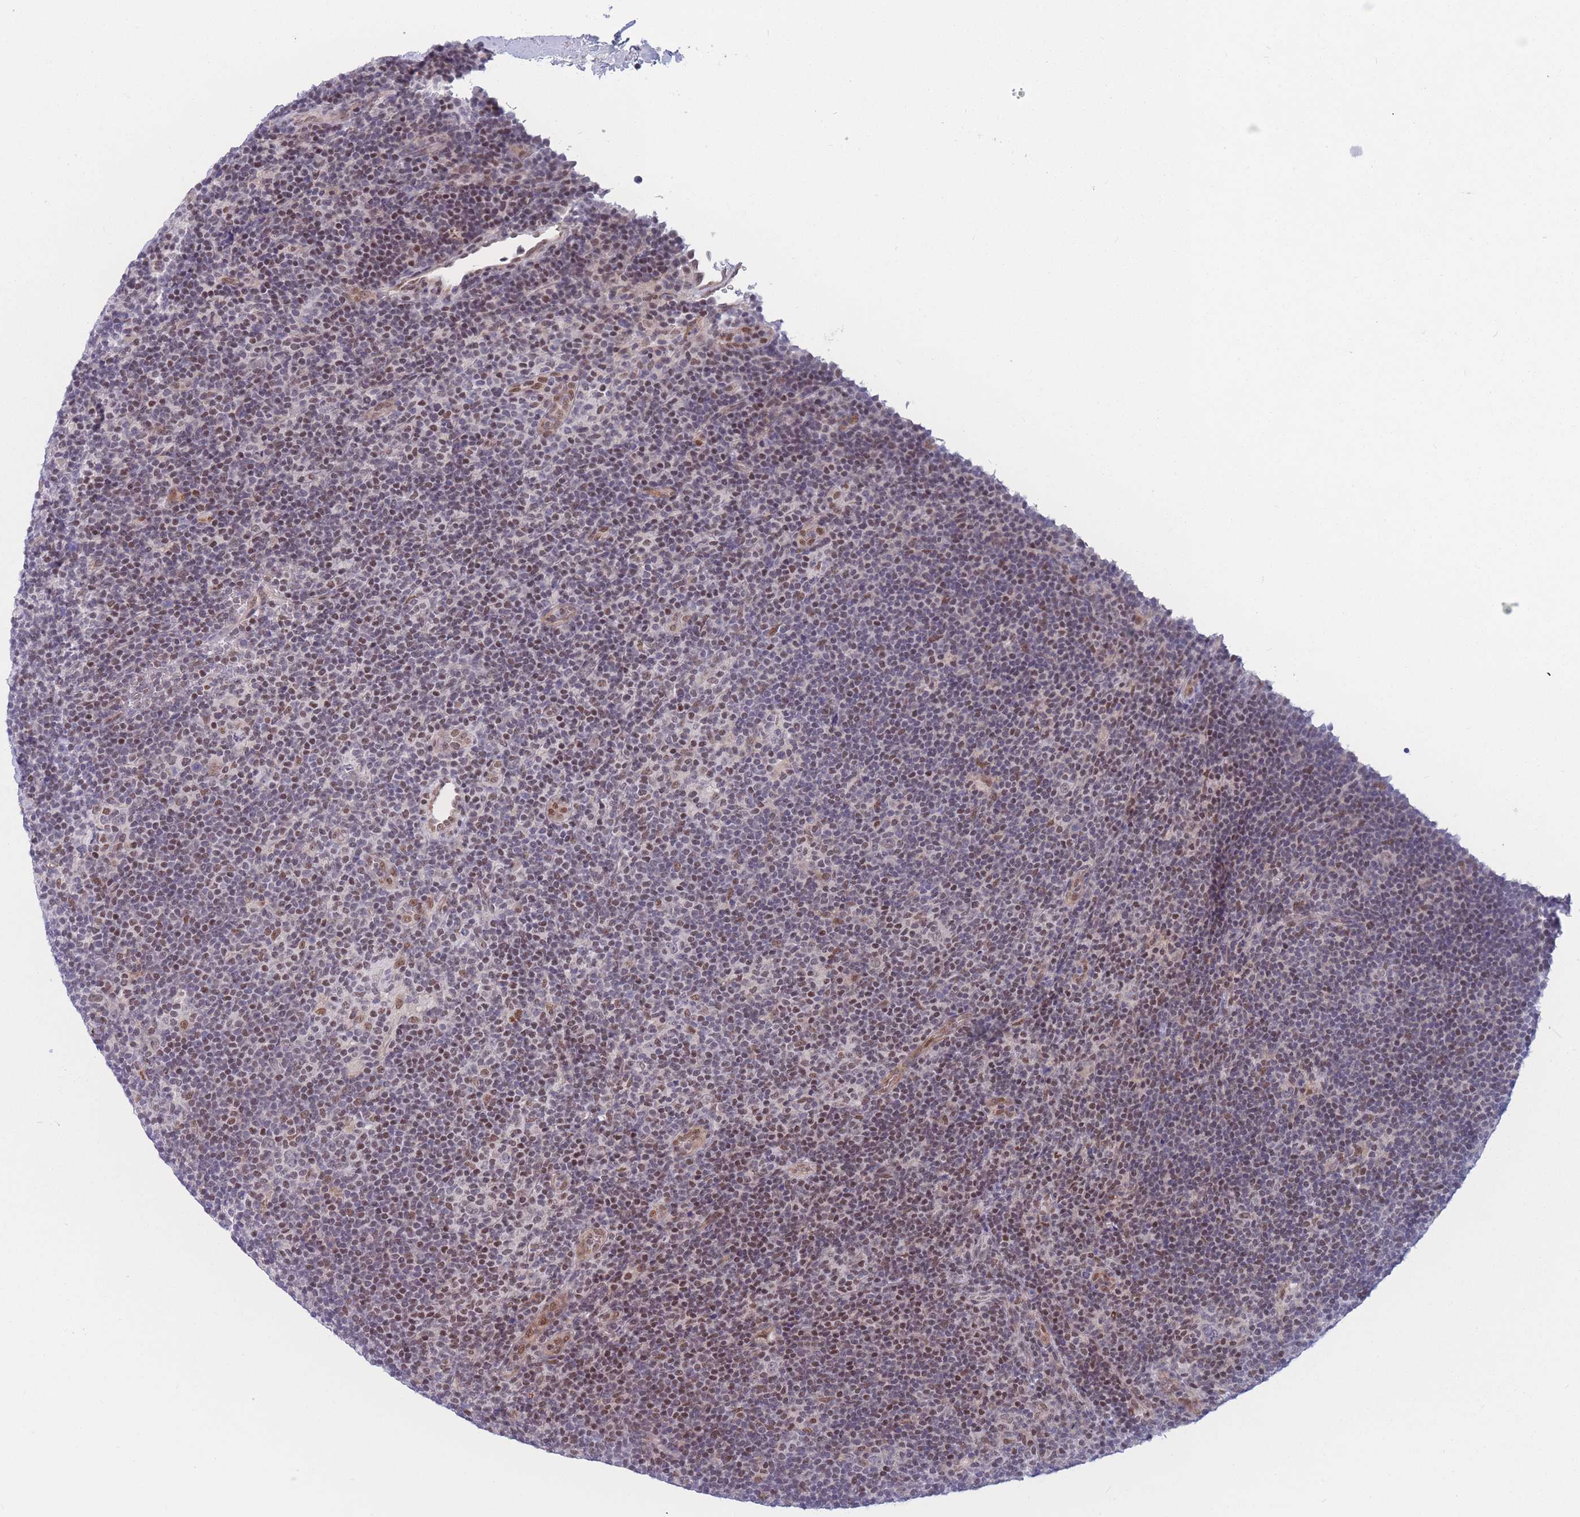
{"staining": {"intensity": "negative", "quantity": "none", "location": "none"}, "tissue": "lymphoma", "cell_type": "Tumor cells", "image_type": "cancer", "snomed": [{"axis": "morphology", "description": "Hodgkin's disease, NOS"}, {"axis": "topography", "description": "Lymph node"}], "caption": "Hodgkin's disease was stained to show a protein in brown. There is no significant expression in tumor cells. (DAB immunohistochemistry (IHC) with hematoxylin counter stain).", "gene": "BCL9L", "patient": {"sex": "female", "age": 57}}